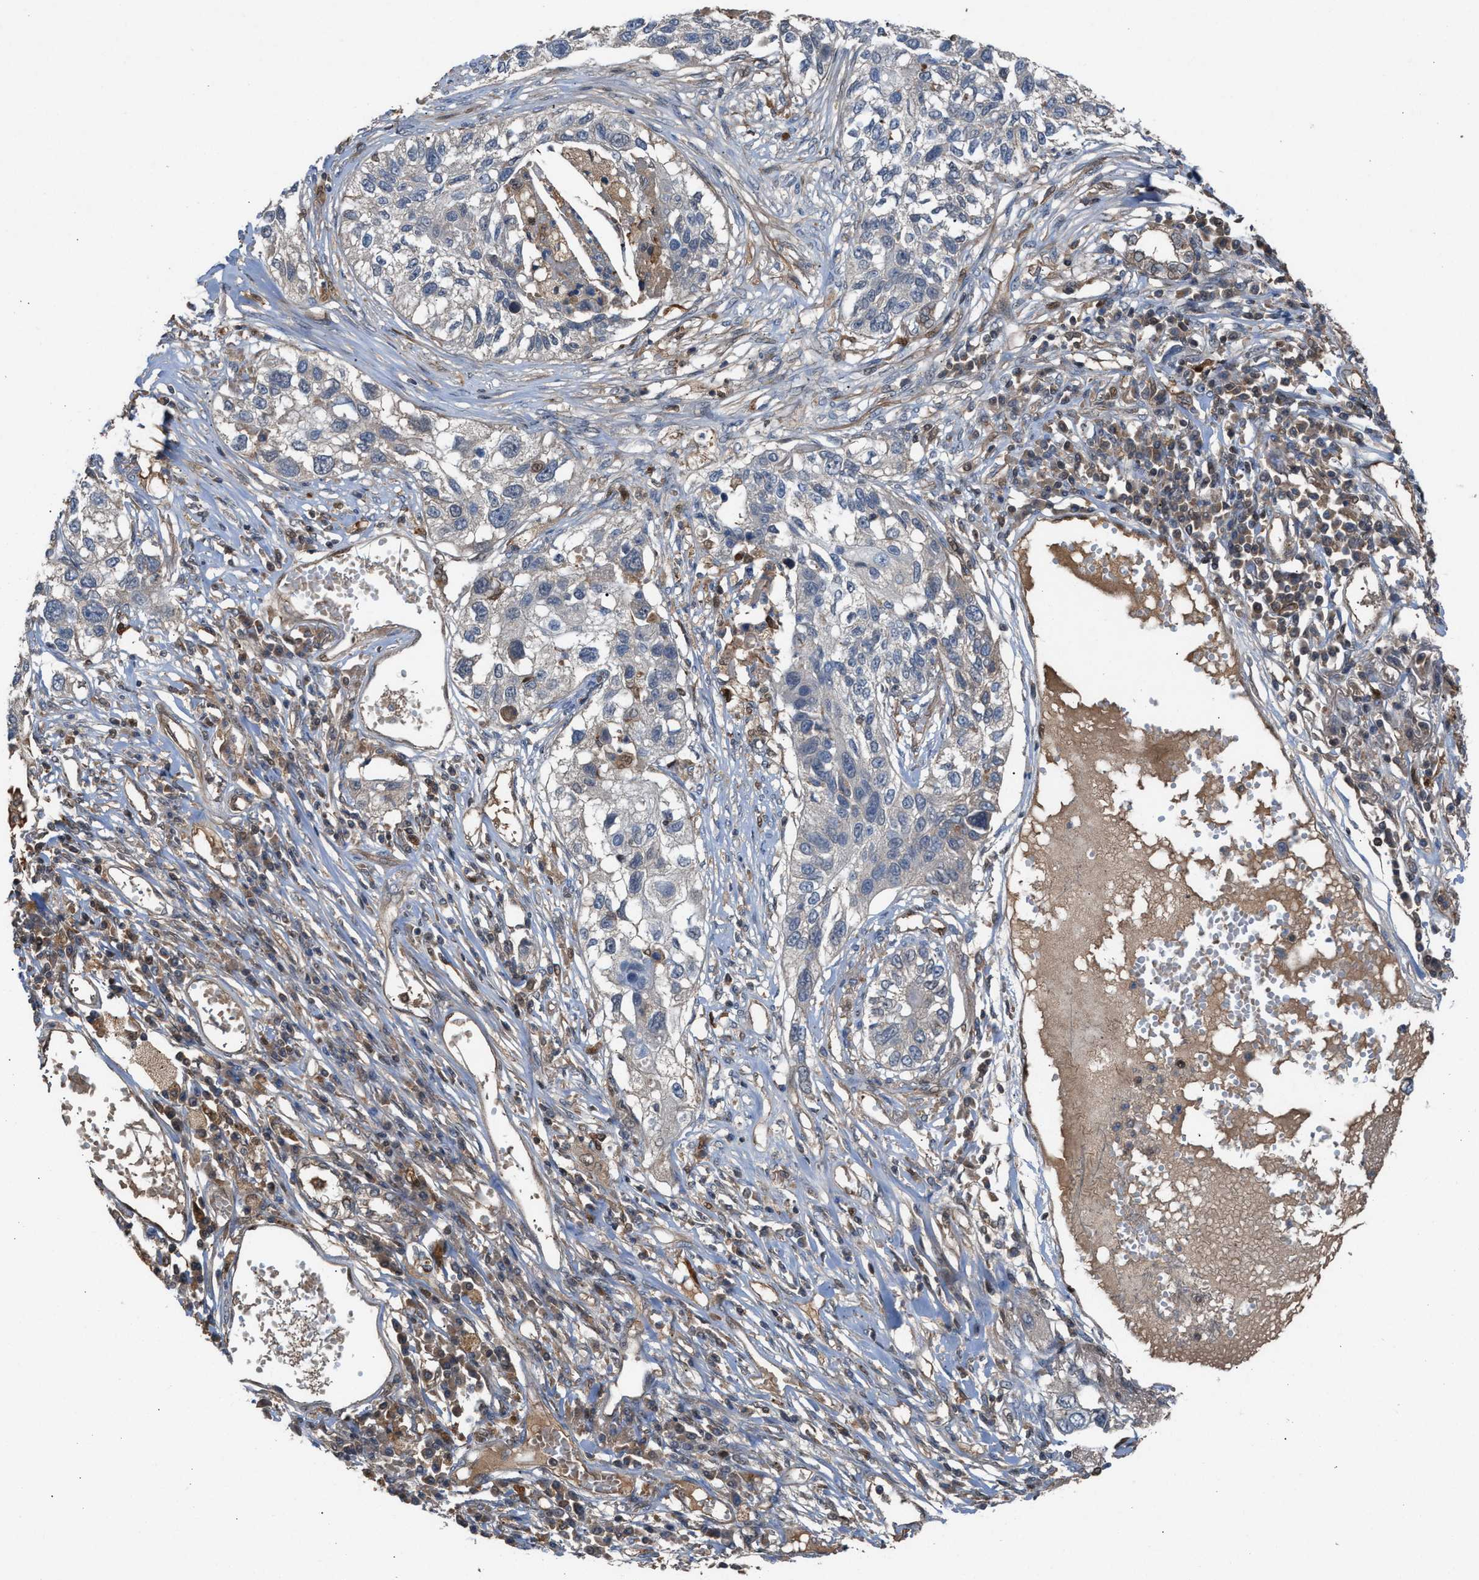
{"staining": {"intensity": "negative", "quantity": "none", "location": "none"}, "tissue": "lung cancer", "cell_type": "Tumor cells", "image_type": "cancer", "snomed": [{"axis": "morphology", "description": "Squamous cell carcinoma, NOS"}, {"axis": "topography", "description": "Lung"}], "caption": "Photomicrograph shows no significant protein expression in tumor cells of lung cancer (squamous cell carcinoma).", "gene": "TPK1", "patient": {"sex": "male", "age": 71}}